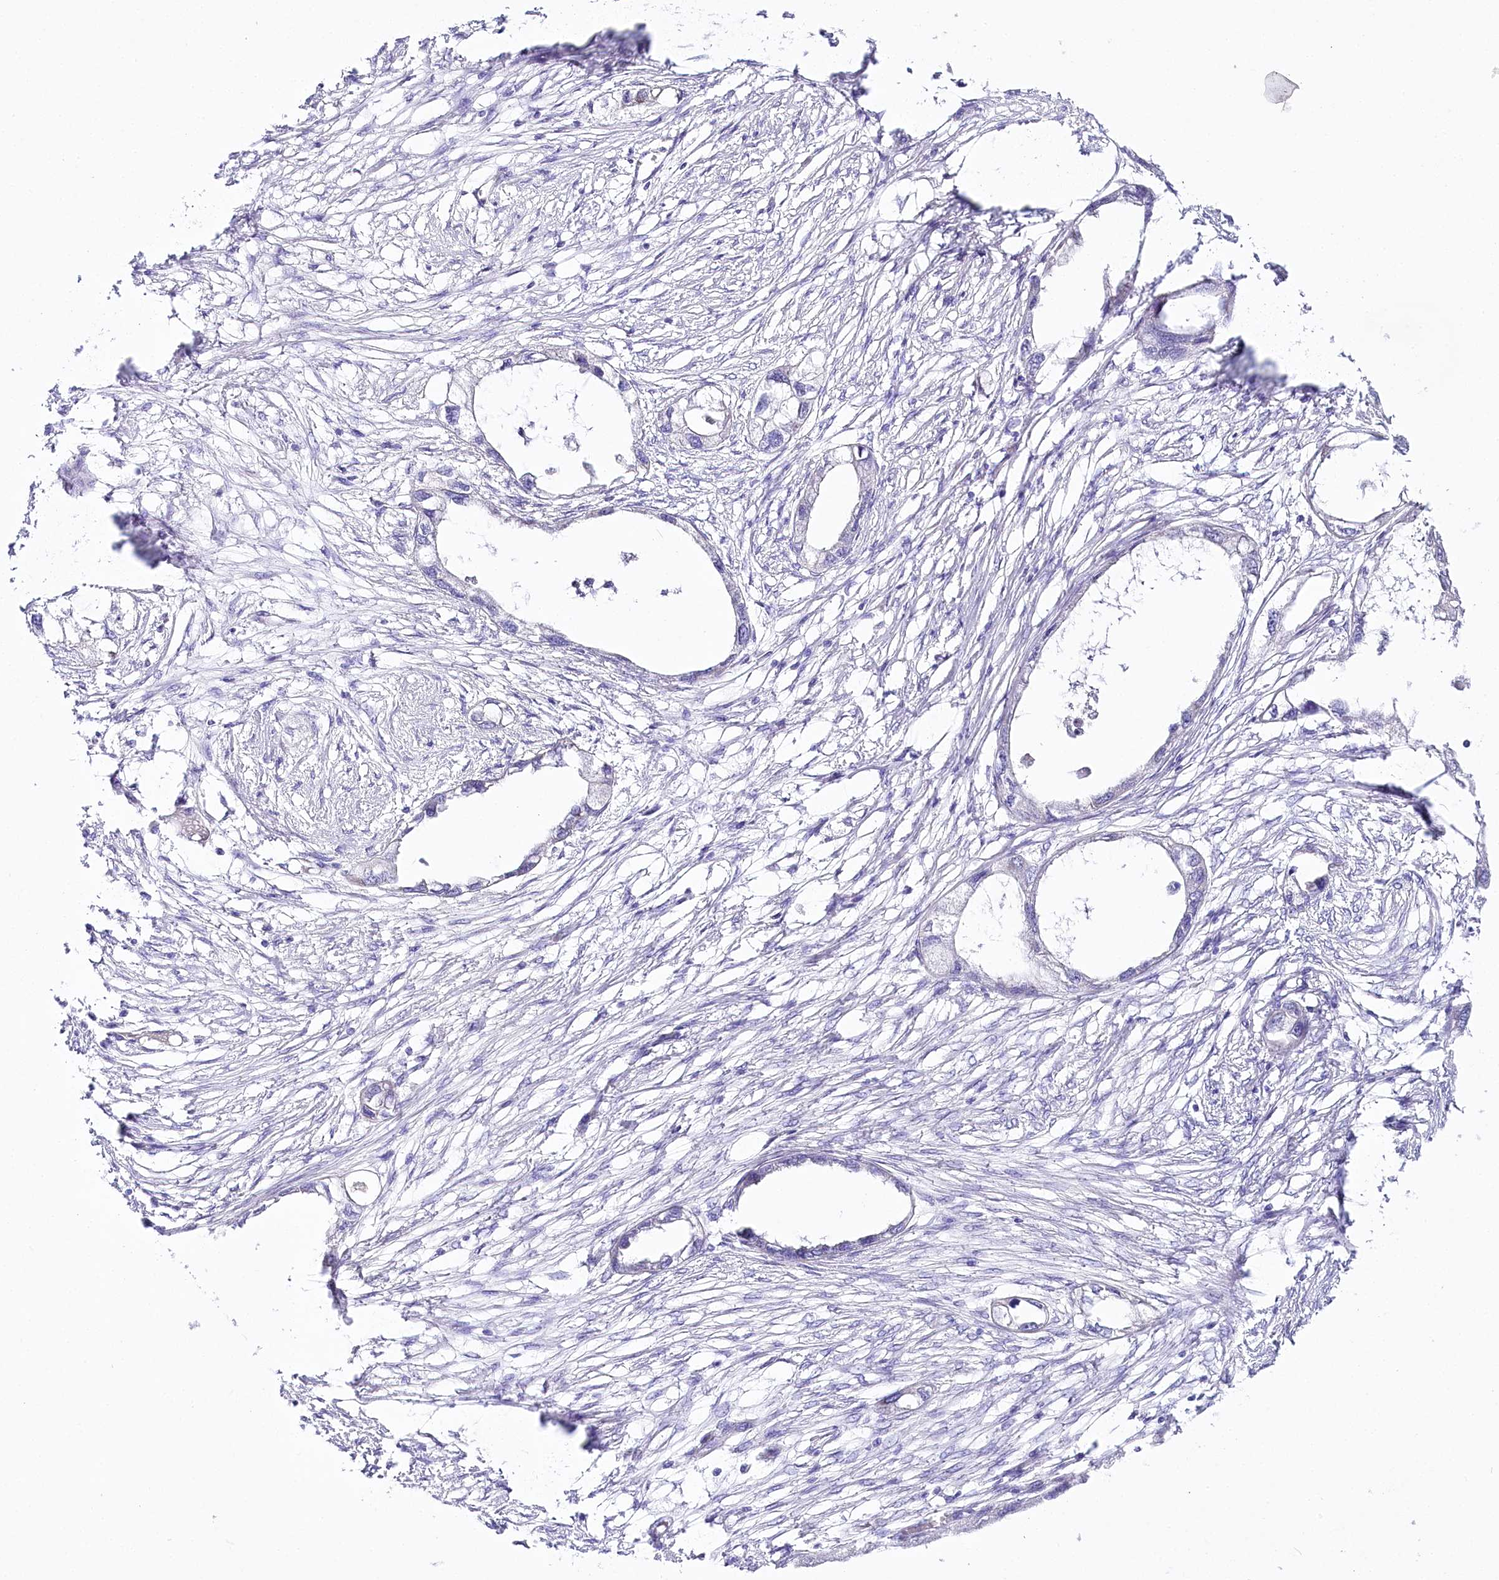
{"staining": {"intensity": "negative", "quantity": "none", "location": "none"}, "tissue": "endometrial cancer", "cell_type": "Tumor cells", "image_type": "cancer", "snomed": [{"axis": "morphology", "description": "Adenocarcinoma, NOS"}, {"axis": "morphology", "description": "Adenocarcinoma, metastatic, NOS"}, {"axis": "topography", "description": "Adipose tissue"}, {"axis": "topography", "description": "Endometrium"}], "caption": "Tumor cells show no significant protein positivity in endometrial cancer (metastatic adenocarcinoma). (Brightfield microscopy of DAB (3,3'-diaminobenzidine) immunohistochemistry (IHC) at high magnification).", "gene": "CSN3", "patient": {"sex": "female", "age": 67}}